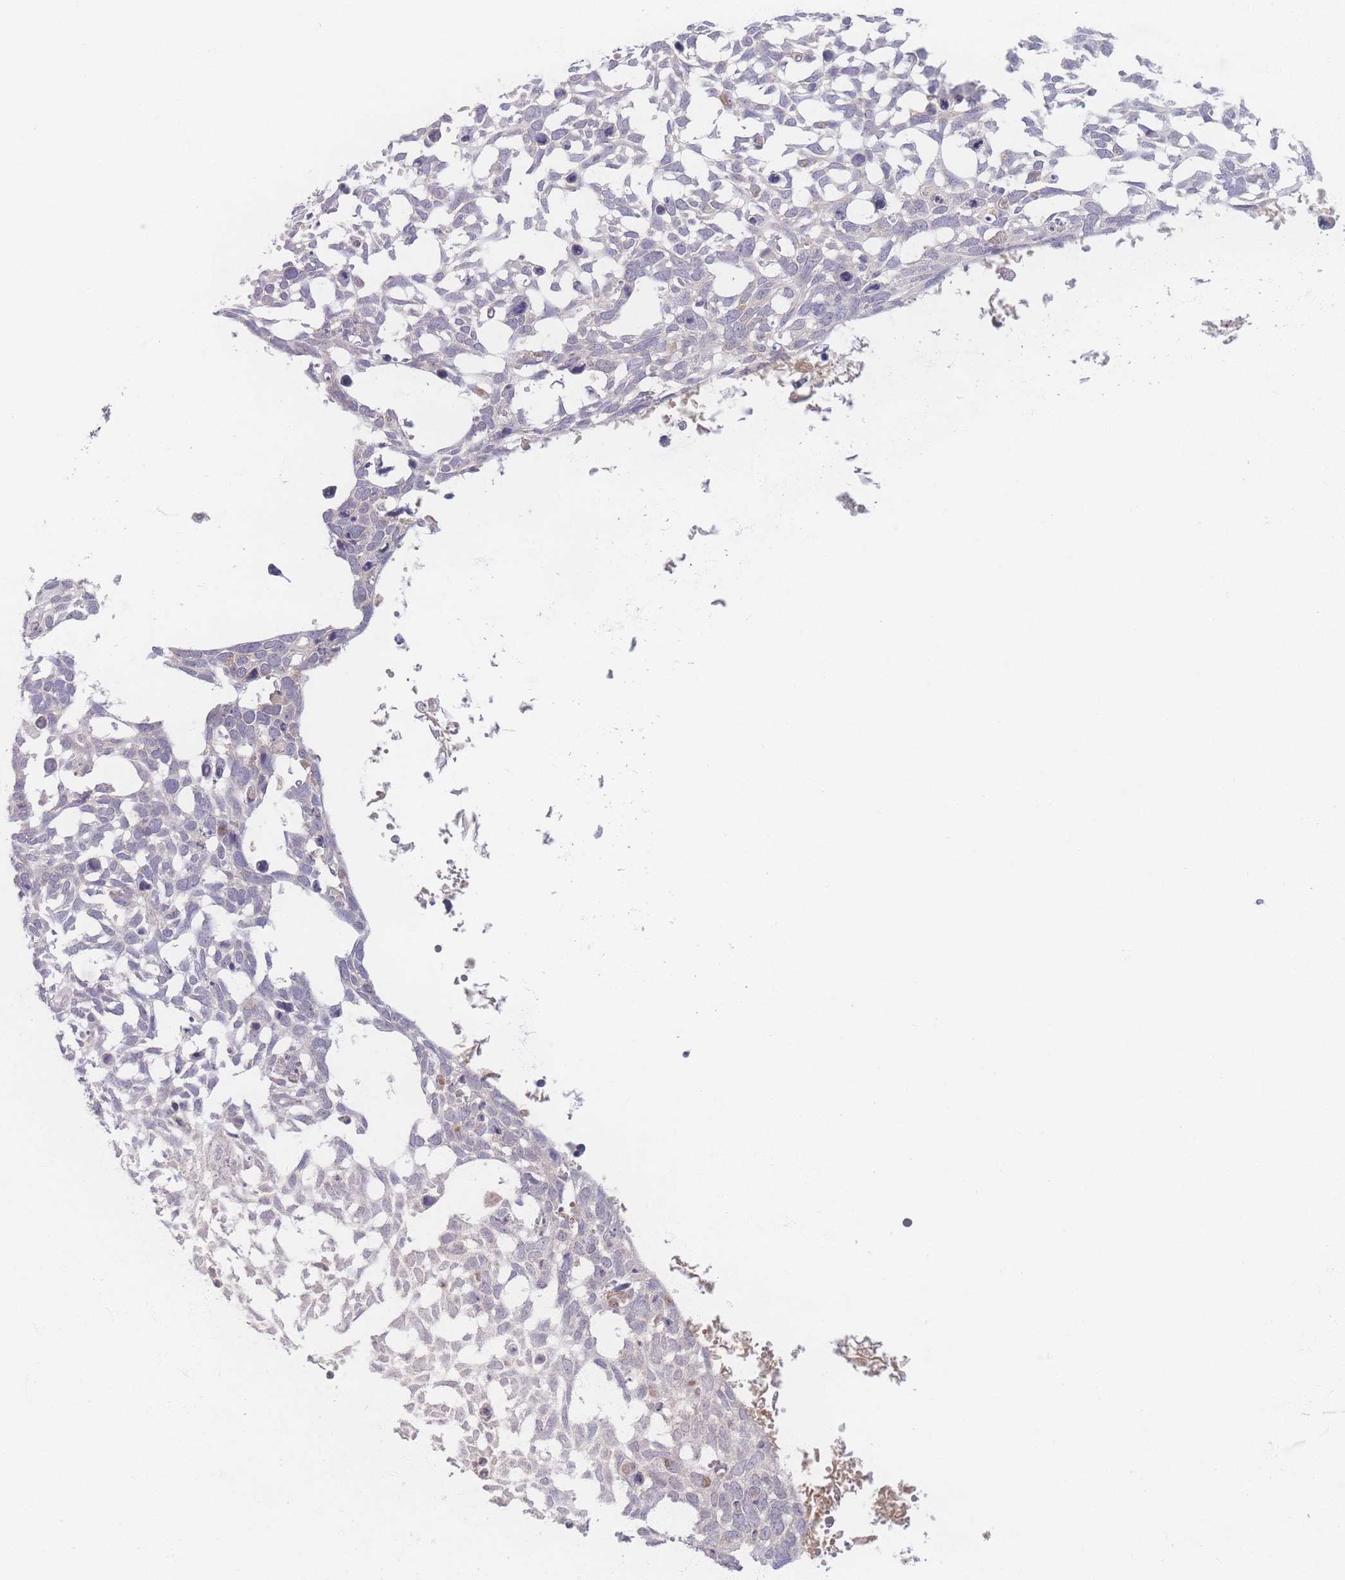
{"staining": {"intensity": "negative", "quantity": "none", "location": "none"}, "tissue": "skin cancer", "cell_type": "Tumor cells", "image_type": "cancer", "snomed": [{"axis": "morphology", "description": "Basal cell carcinoma"}, {"axis": "topography", "description": "Skin"}], "caption": "Skin basal cell carcinoma was stained to show a protein in brown. There is no significant staining in tumor cells.", "gene": "INSR", "patient": {"sex": "male", "age": 88}}